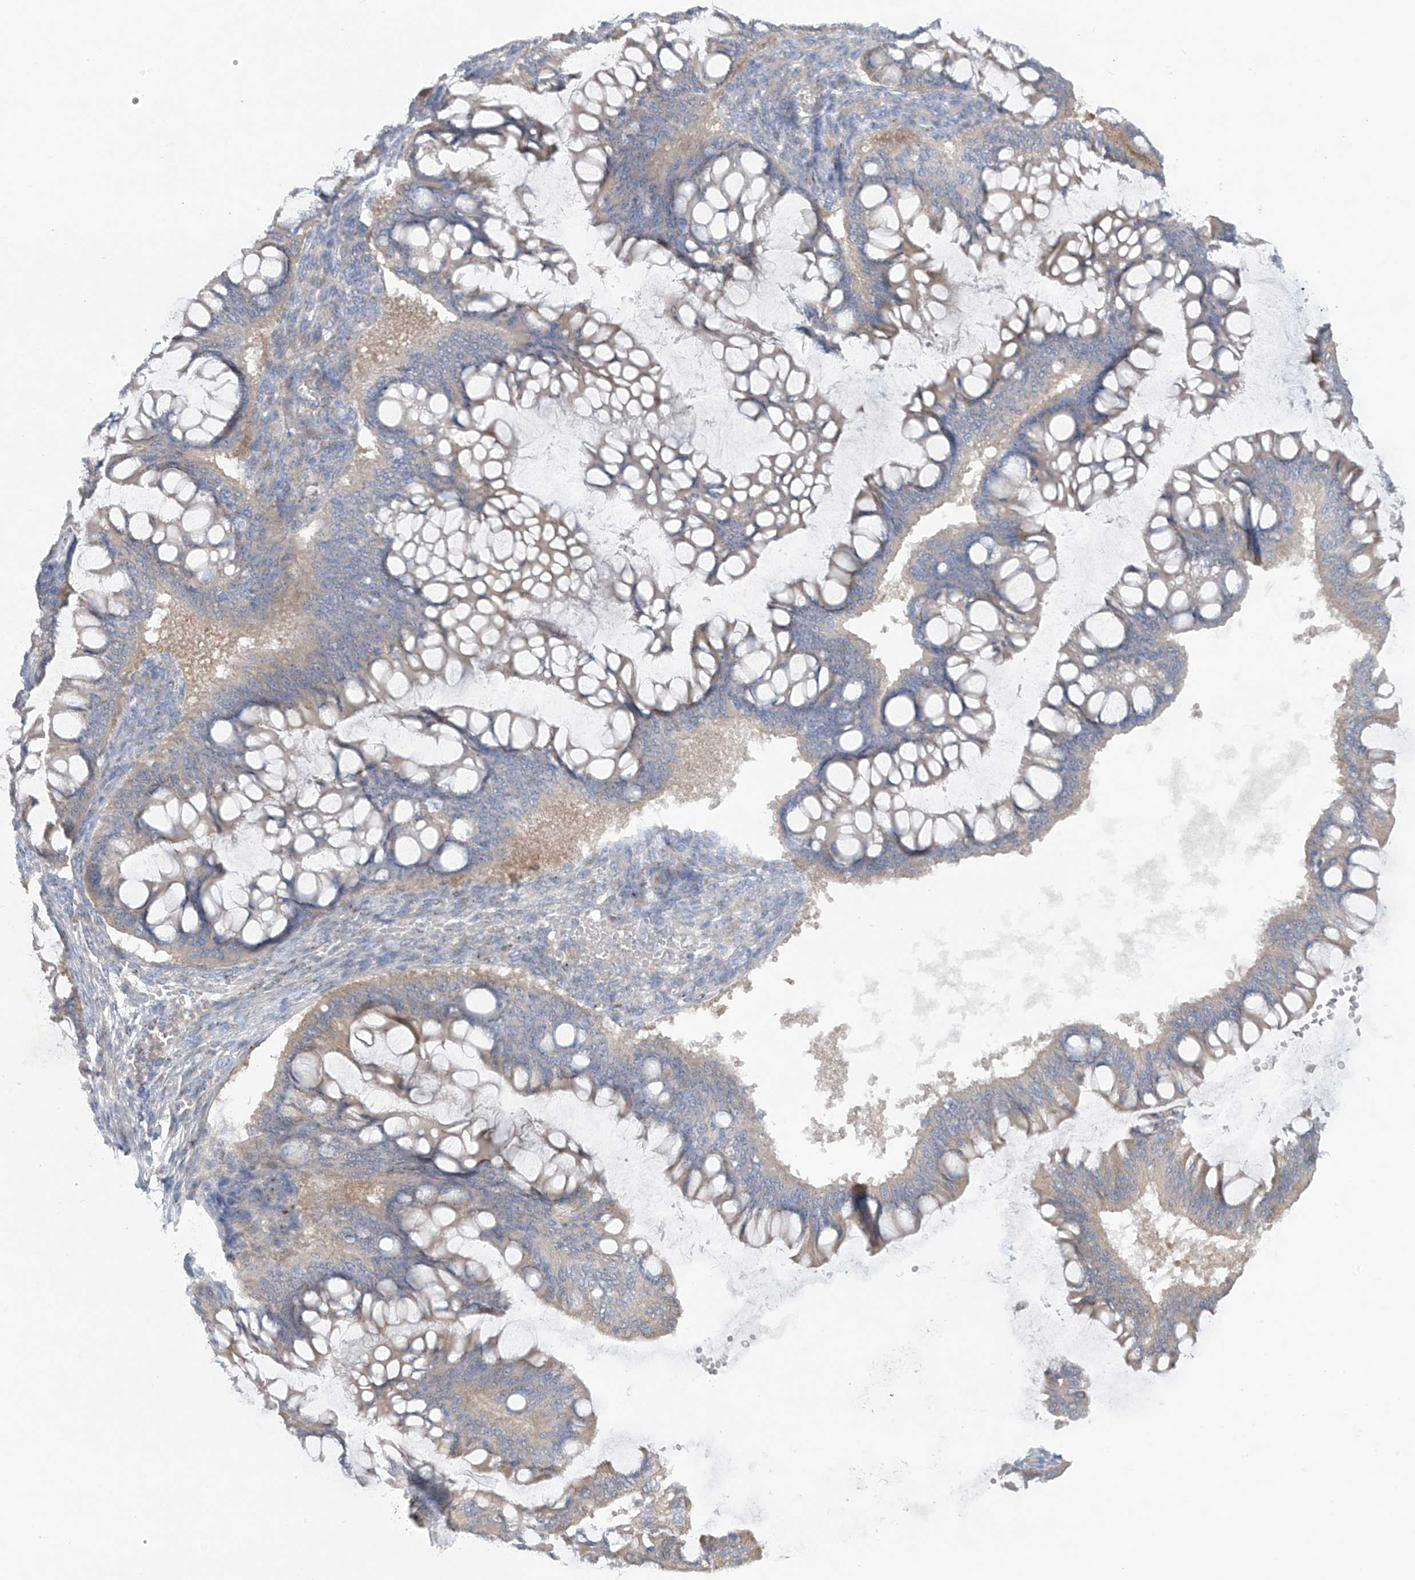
{"staining": {"intensity": "weak", "quantity": "25%-75%", "location": "cytoplasmic/membranous"}, "tissue": "ovarian cancer", "cell_type": "Tumor cells", "image_type": "cancer", "snomed": [{"axis": "morphology", "description": "Cystadenocarcinoma, mucinous, NOS"}, {"axis": "topography", "description": "Ovary"}], "caption": "Weak cytoplasmic/membranous staining is present in approximately 25%-75% of tumor cells in ovarian mucinous cystadenocarcinoma.", "gene": "TRMT2B", "patient": {"sex": "female", "age": 73}}